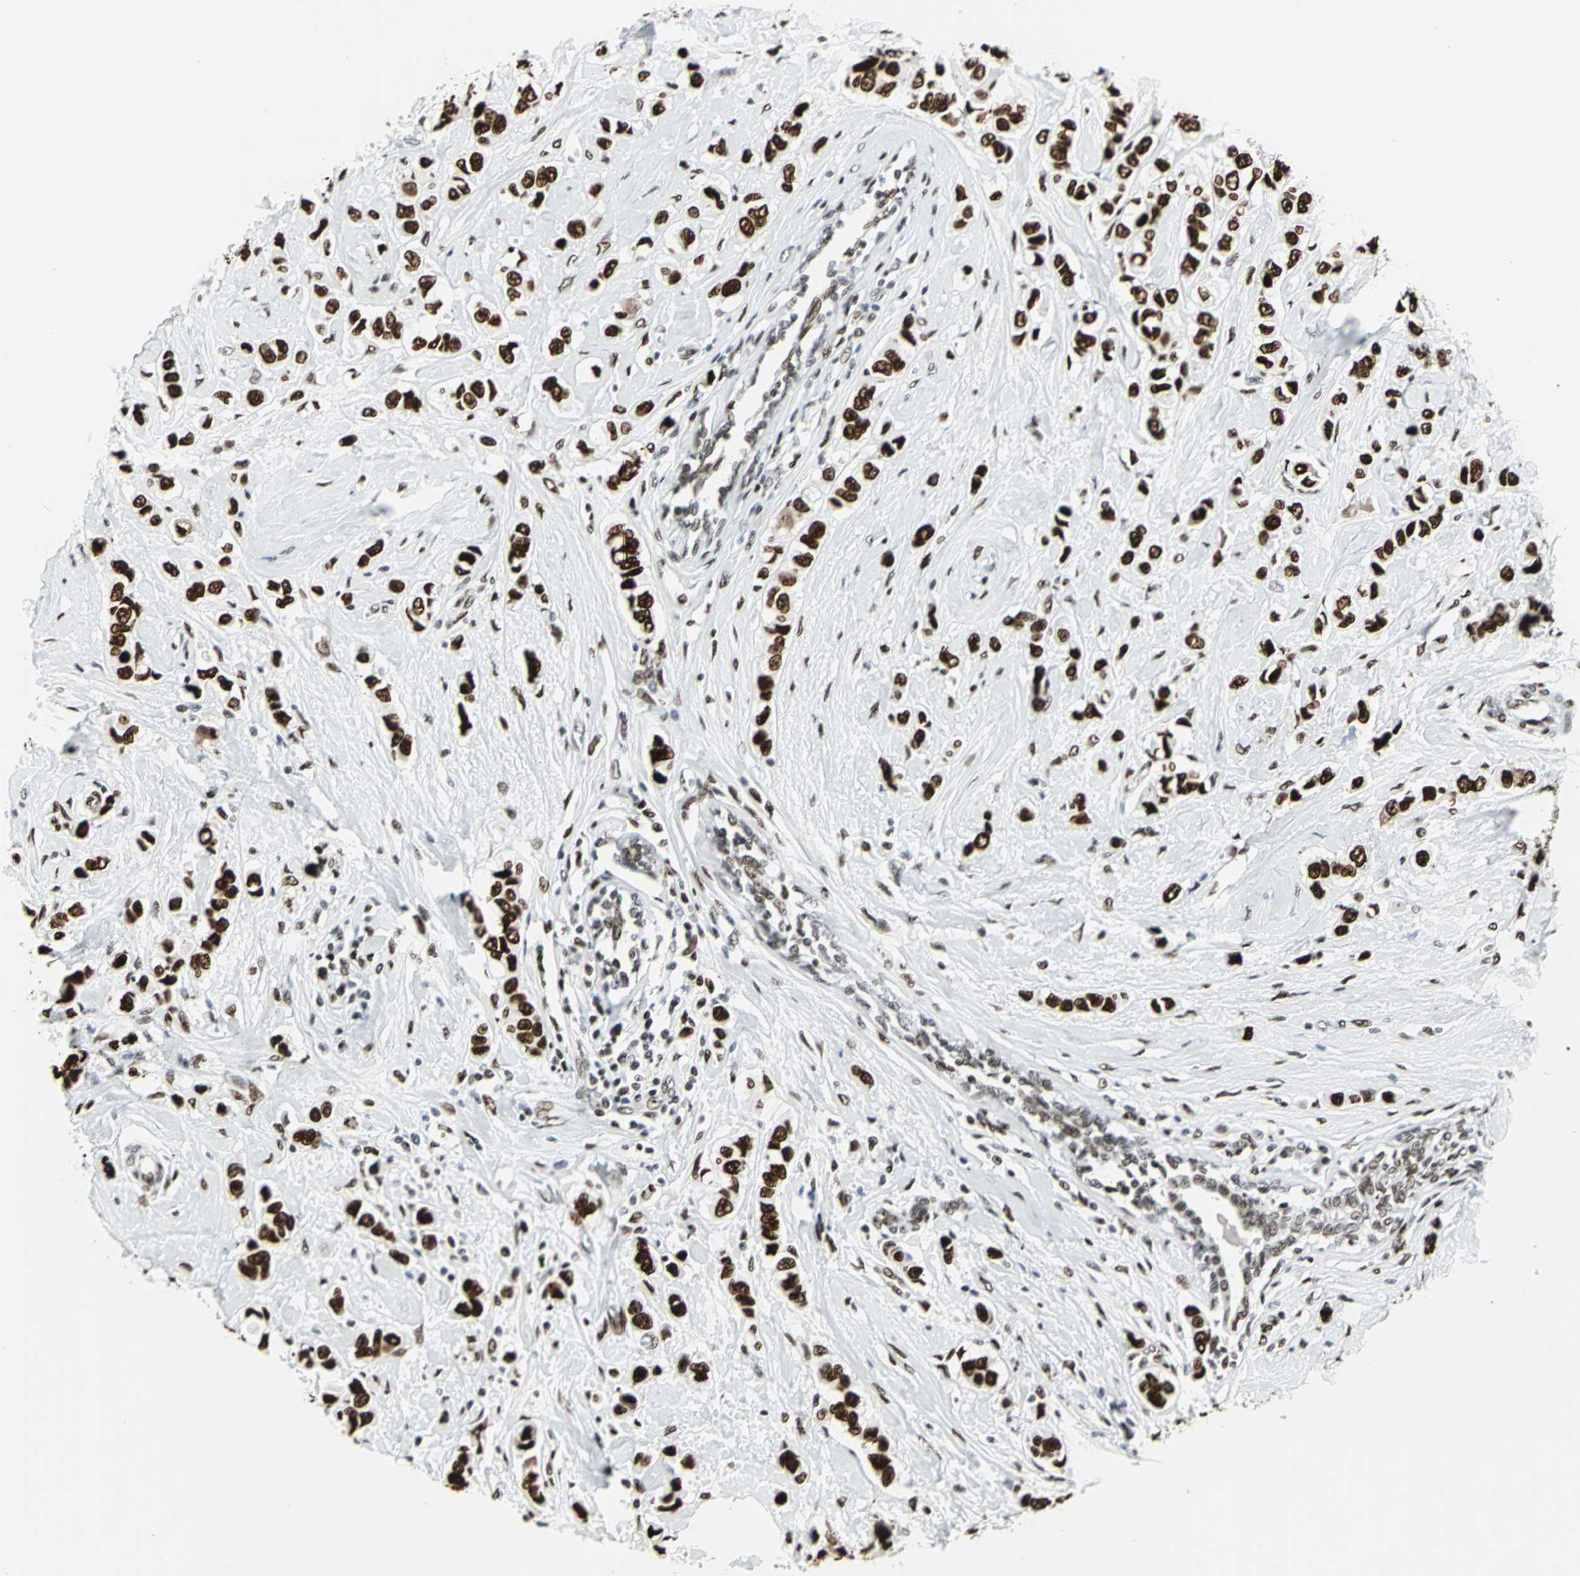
{"staining": {"intensity": "strong", "quantity": ">75%", "location": "nuclear"}, "tissue": "breast cancer", "cell_type": "Tumor cells", "image_type": "cancer", "snomed": [{"axis": "morphology", "description": "Duct carcinoma"}, {"axis": "topography", "description": "Breast"}], "caption": "This is an image of immunohistochemistry (IHC) staining of breast cancer (infiltrating ductal carcinoma), which shows strong expression in the nuclear of tumor cells.", "gene": "HDAC2", "patient": {"sex": "female", "age": 50}}